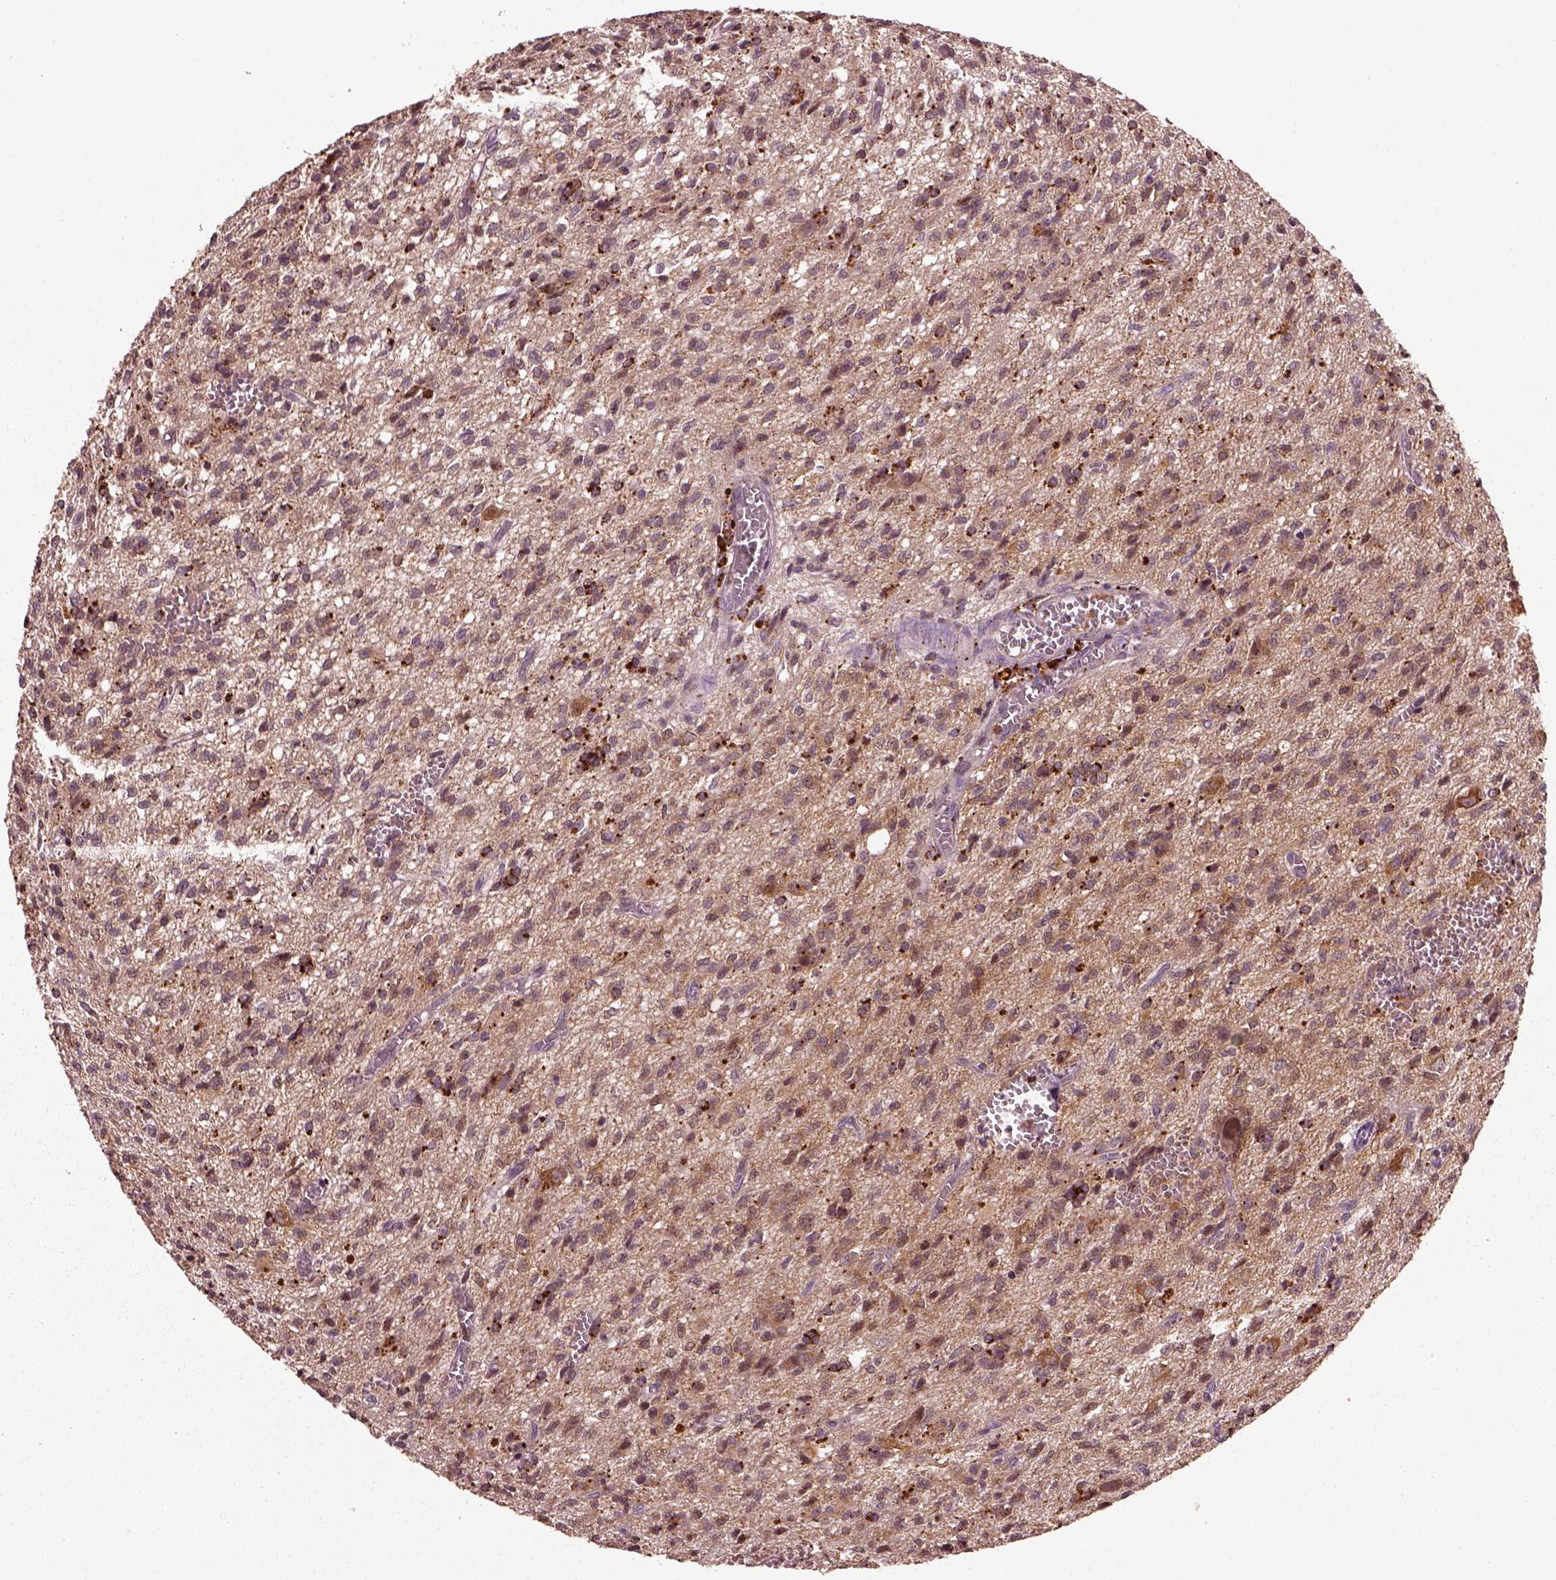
{"staining": {"intensity": "moderate", "quantity": ">75%", "location": "cytoplasmic/membranous"}, "tissue": "glioma", "cell_type": "Tumor cells", "image_type": "cancer", "snomed": [{"axis": "morphology", "description": "Glioma, malignant, Low grade"}, {"axis": "topography", "description": "Brain"}], "caption": "Immunohistochemical staining of human glioma demonstrates medium levels of moderate cytoplasmic/membranous positivity in about >75% of tumor cells.", "gene": "RUFY3", "patient": {"sex": "male", "age": 64}}